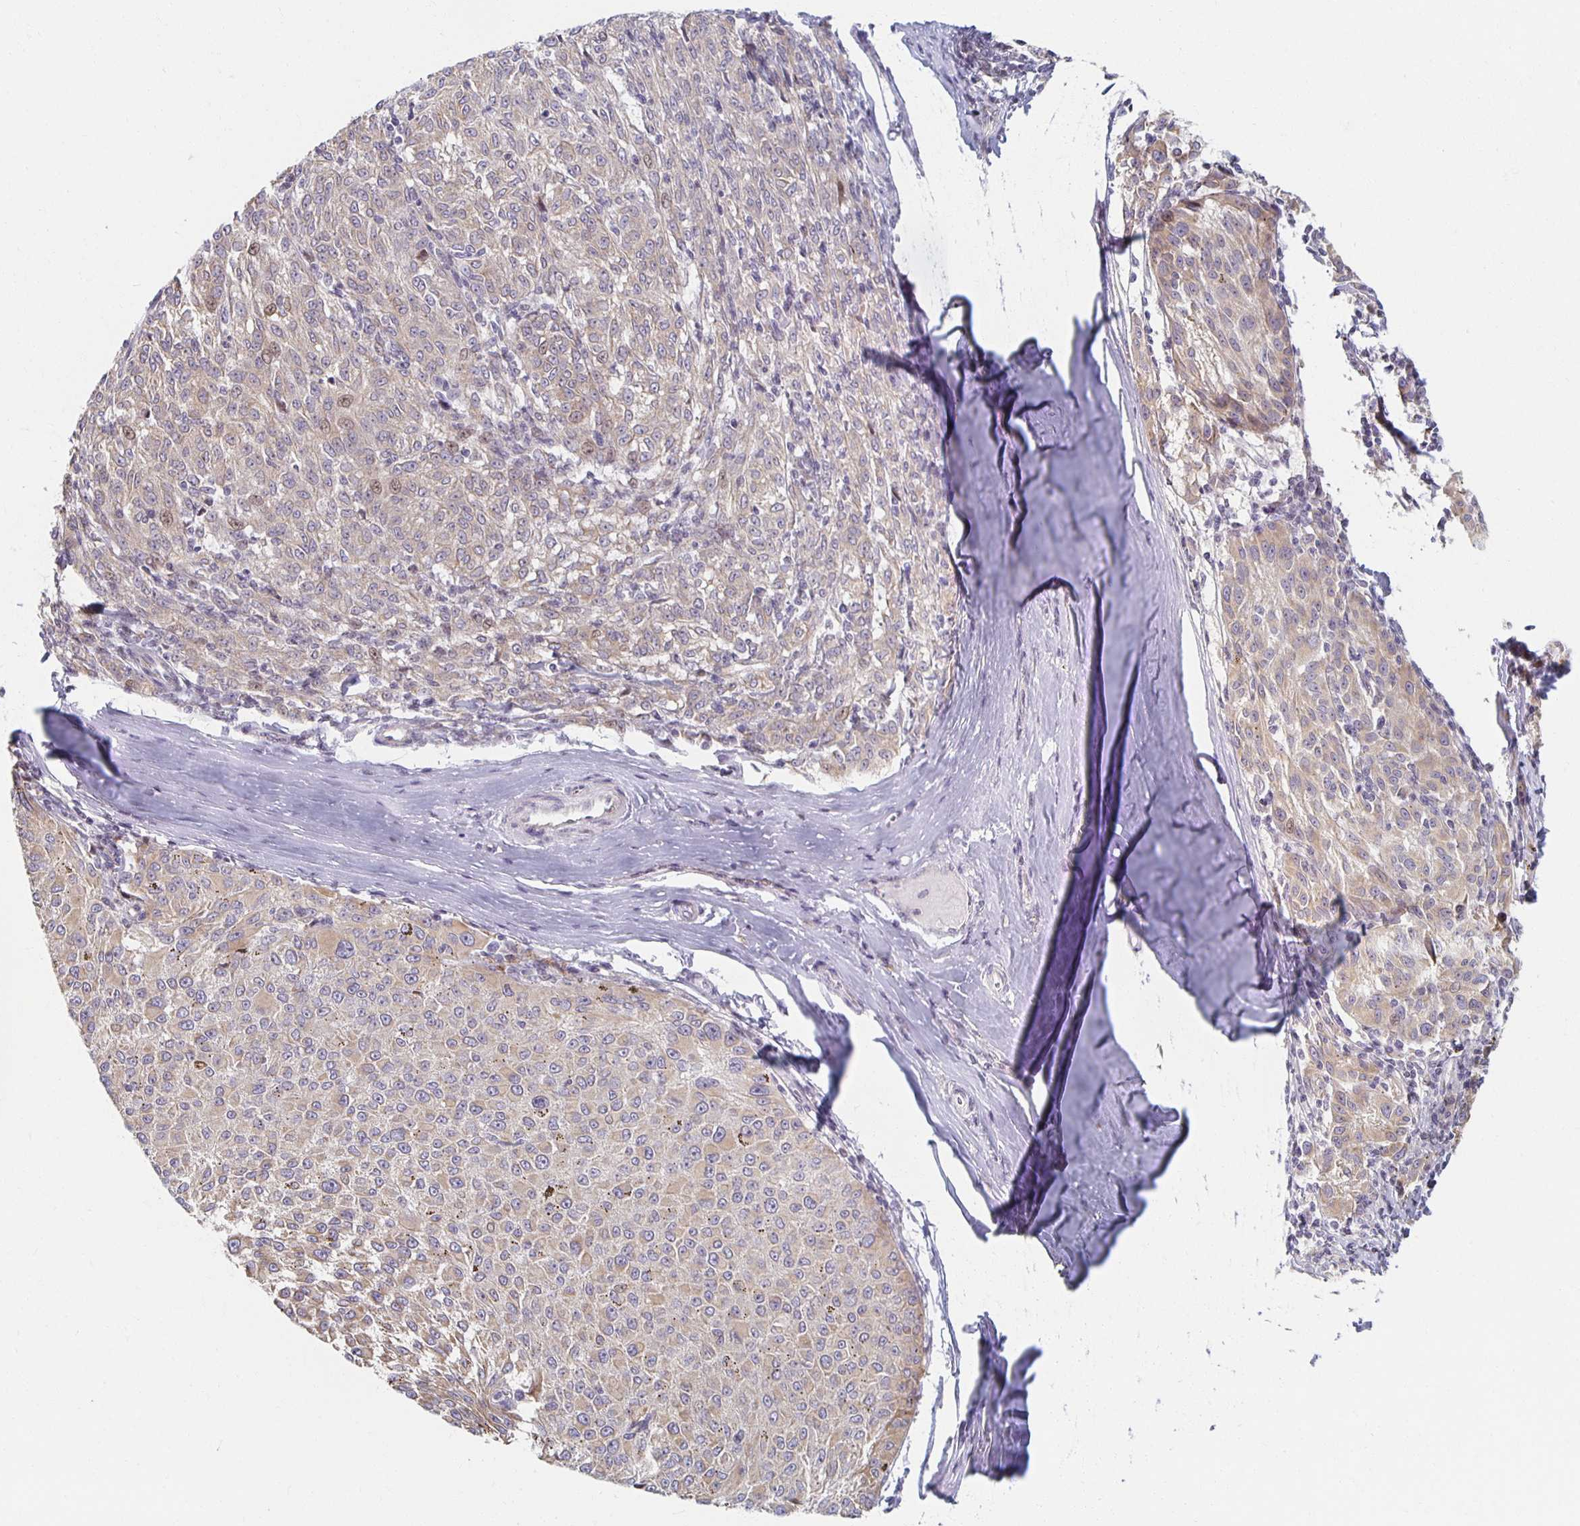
{"staining": {"intensity": "moderate", "quantity": "25%-75%", "location": "cytoplasmic/membranous,nuclear"}, "tissue": "melanoma", "cell_type": "Tumor cells", "image_type": "cancer", "snomed": [{"axis": "morphology", "description": "Malignant melanoma, NOS"}, {"axis": "topography", "description": "Skin"}], "caption": "Immunohistochemical staining of malignant melanoma exhibits medium levels of moderate cytoplasmic/membranous and nuclear protein positivity in about 25%-75% of tumor cells.", "gene": "HCFC1R1", "patient": {"sex": "female", "age": 72}}